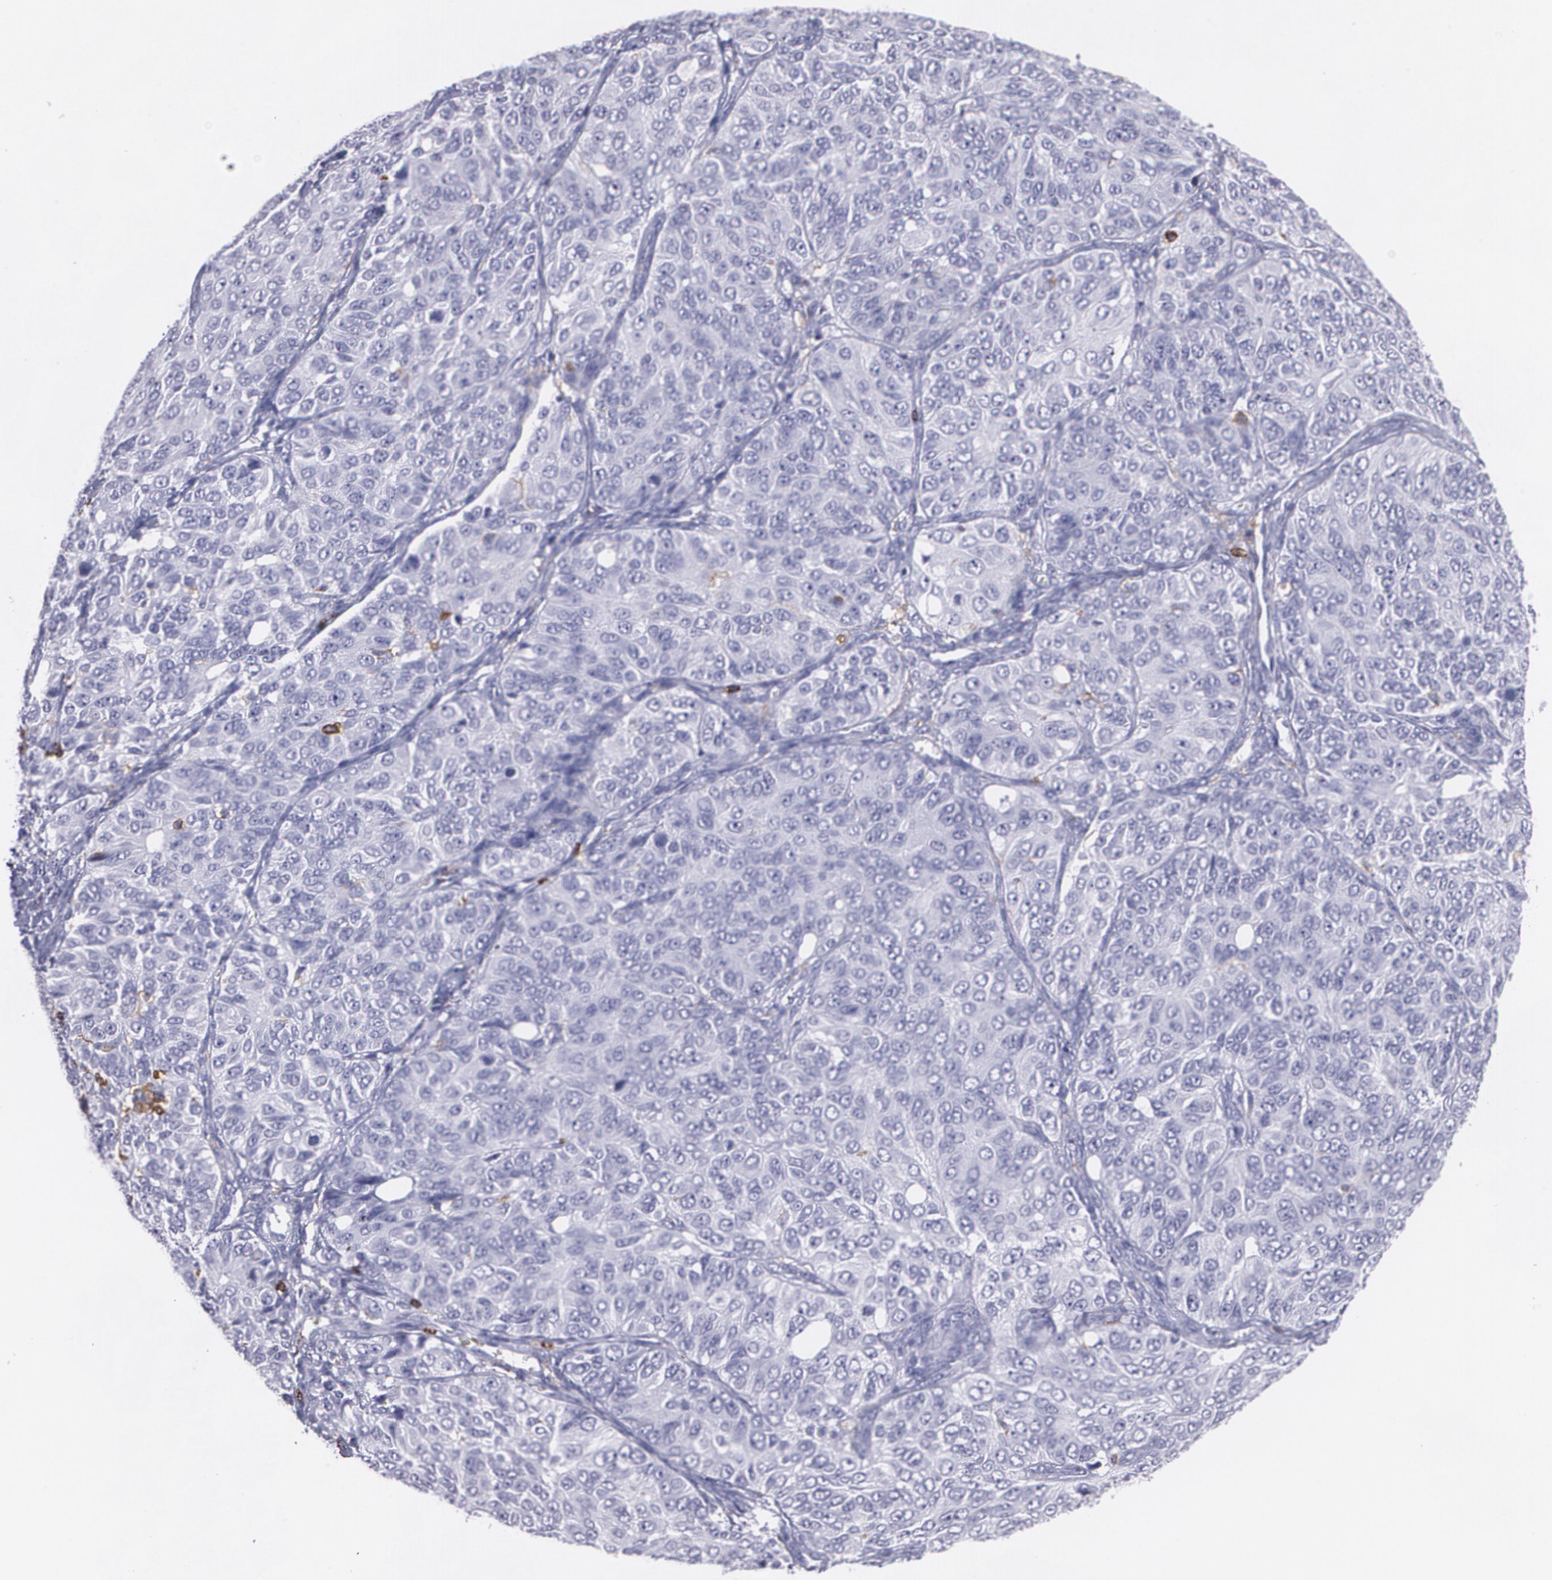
{"staining": {"intensity": "negative", "quantity": "none", "location": "none"}, "tissue": "ovarian cancer", "cell_type": "Tumor cells", "image_type": "cancer", "snomed": [{"axis": "morphology", "description": "Carcinoma, endometroid"}, {"axis": "topography", "description": "Ovary"}], "caption": "A micrograph of human ovarian cancer (endometroid carcinoma) is negative for staining in tumor cells.", "gene": "PTPRC", "patient": {"sex": "female", "age": 51}}